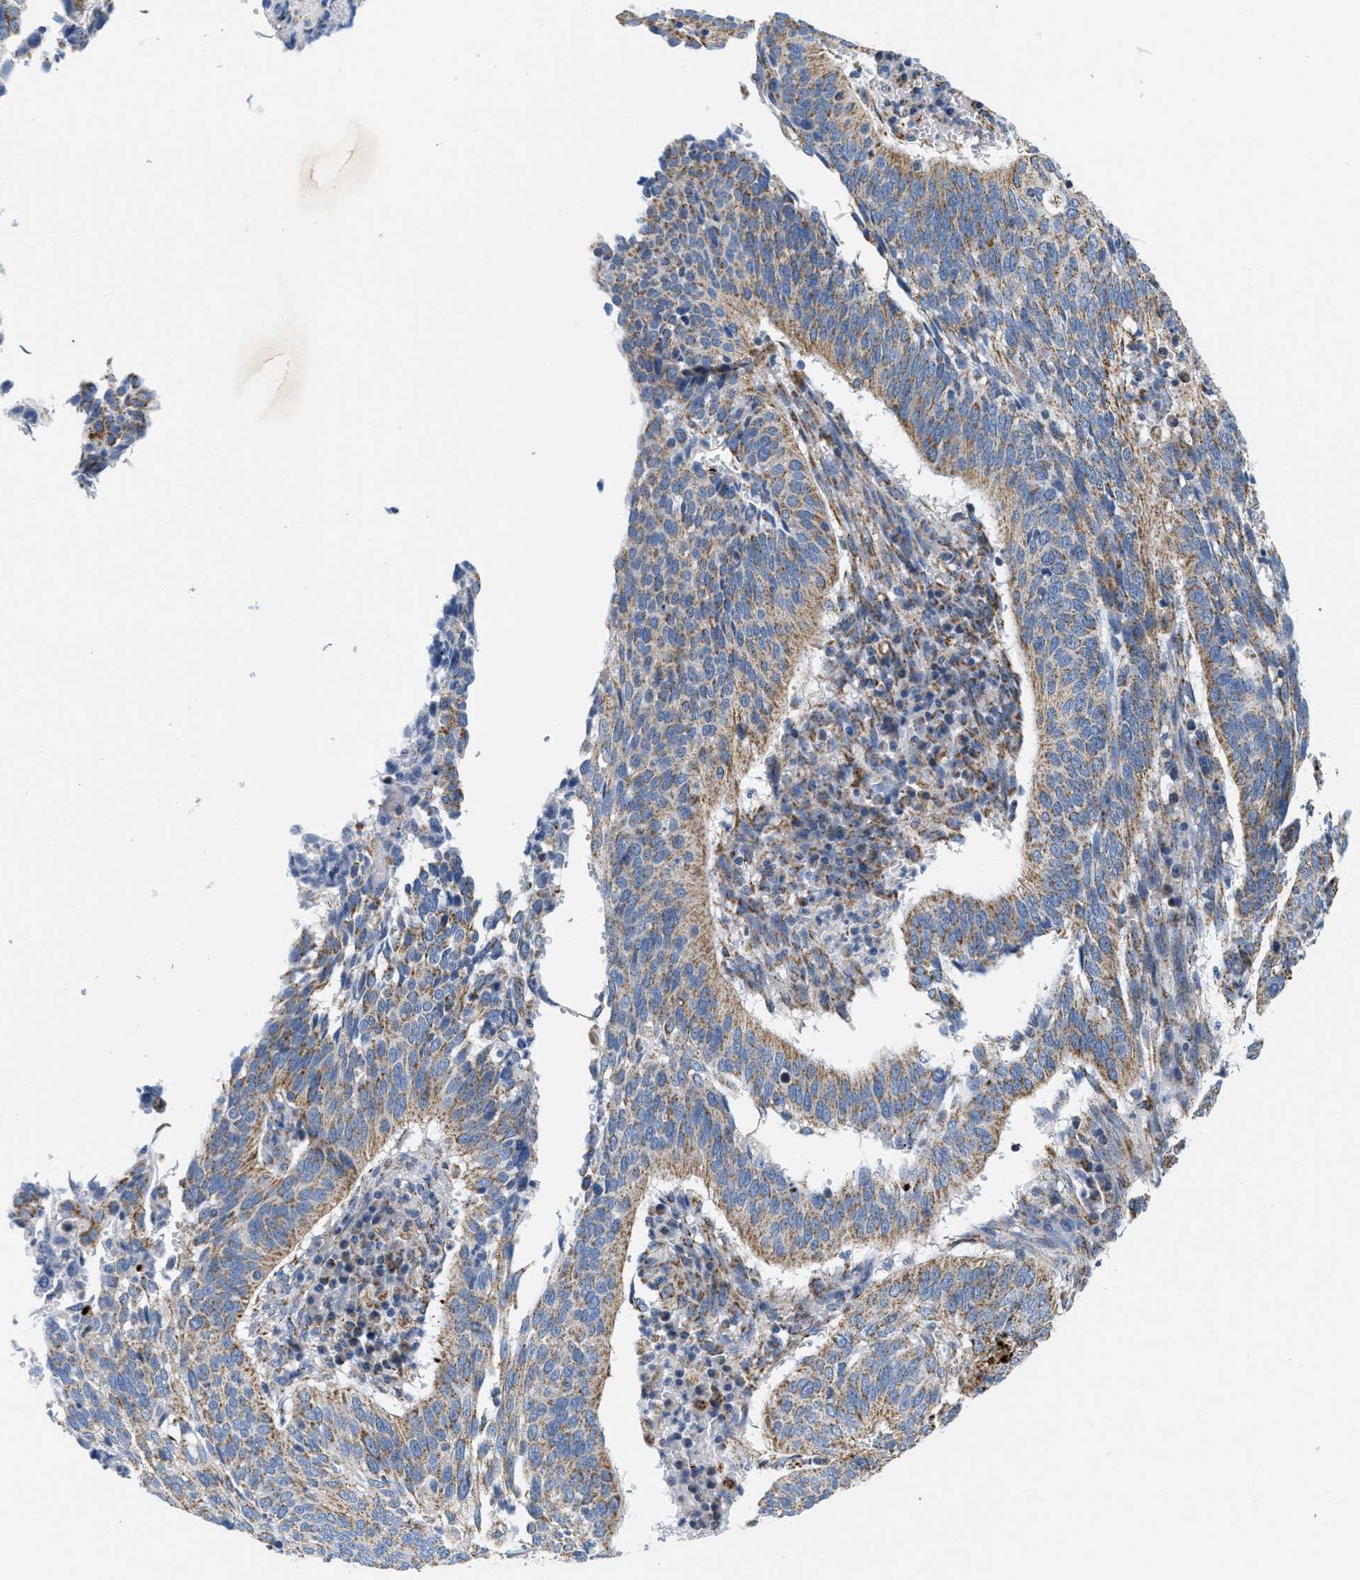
{"staining": {"intensity": "moderate", "quantity": ">75%", "location": "cytoplasmic/membranous"}, "tissue": "cervical cancer", "cell_type": "Tumor cells", "image_type": "cancer", "snomed": [{"axis": "morphology", "description": "Normal tissue, NOS"}, {"axis": "morphology", "description": "Squamous cell carcinoma, NOS"}, {"axis": "topography", "description": "Cervix"}], "caption": "A high-resolution micrograph shows immunohistochemistry (IHC) staining of cervical squamous cell carcinoma, which exhibits moderate cytoplasmic/membranous staining in about >75% of tumor cells.", "gene": "KCNJ5", "patient": {"sex": "female", "age": 39}}